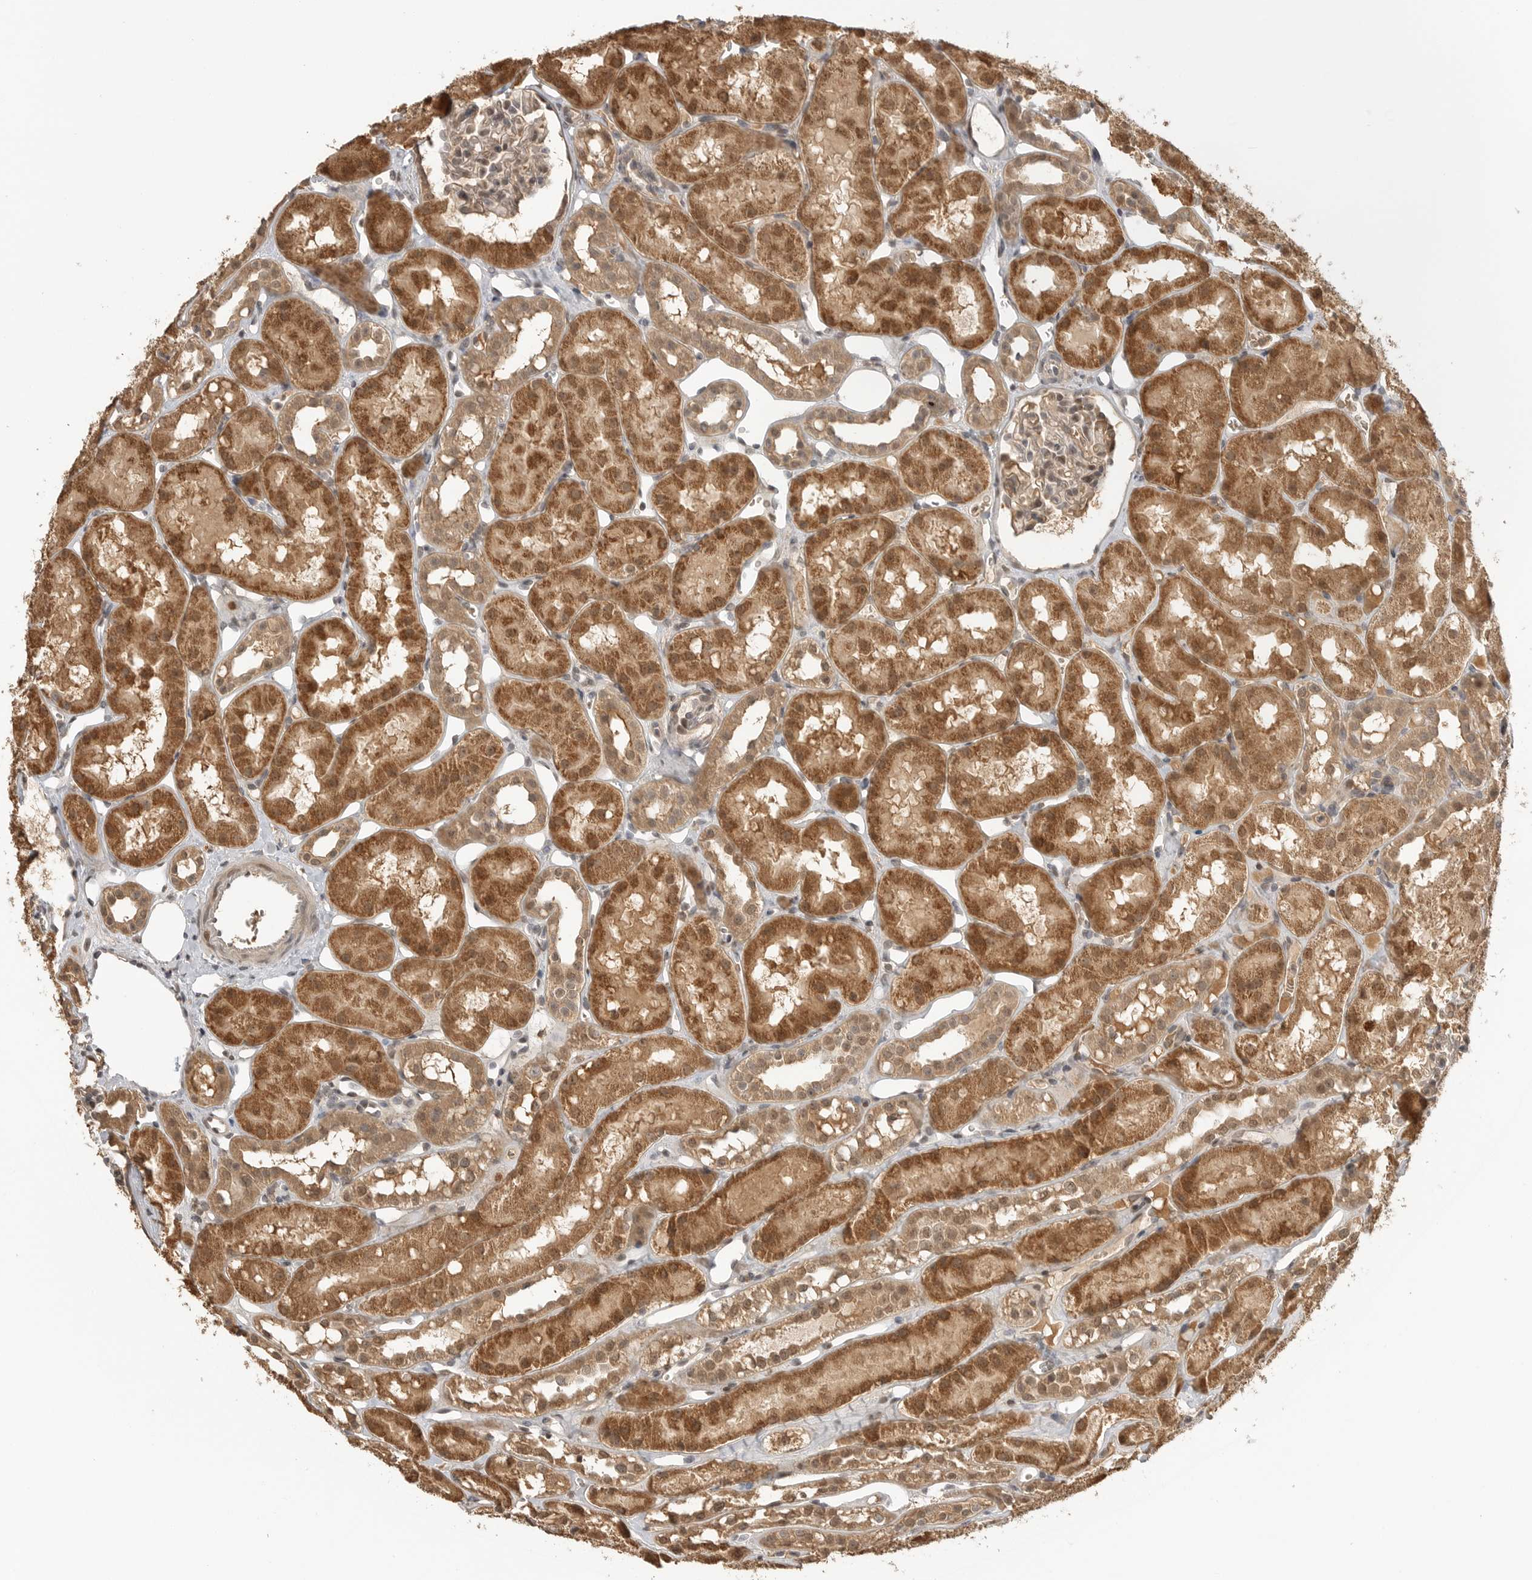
{"staining": {"intensity": "weak", "quantity": "25%-75%", "location": "nuclear"}, "tissue": "kidney", "cell_type": "Cells in glomeruli", "image_type": "normal", "snomed": [{"axis": "morphology", "description": "Normal tissue, NOS"}, {"axis": "topography", "description": "Kidney"}], "caption": "The photomicrograph shows staining of benign kidney, revealing weak nuclear protein positivity (brown color) within cells in glomeruli.", "gene": "ASPSCR1", "patient": {"sex": "male", "age": 16}}